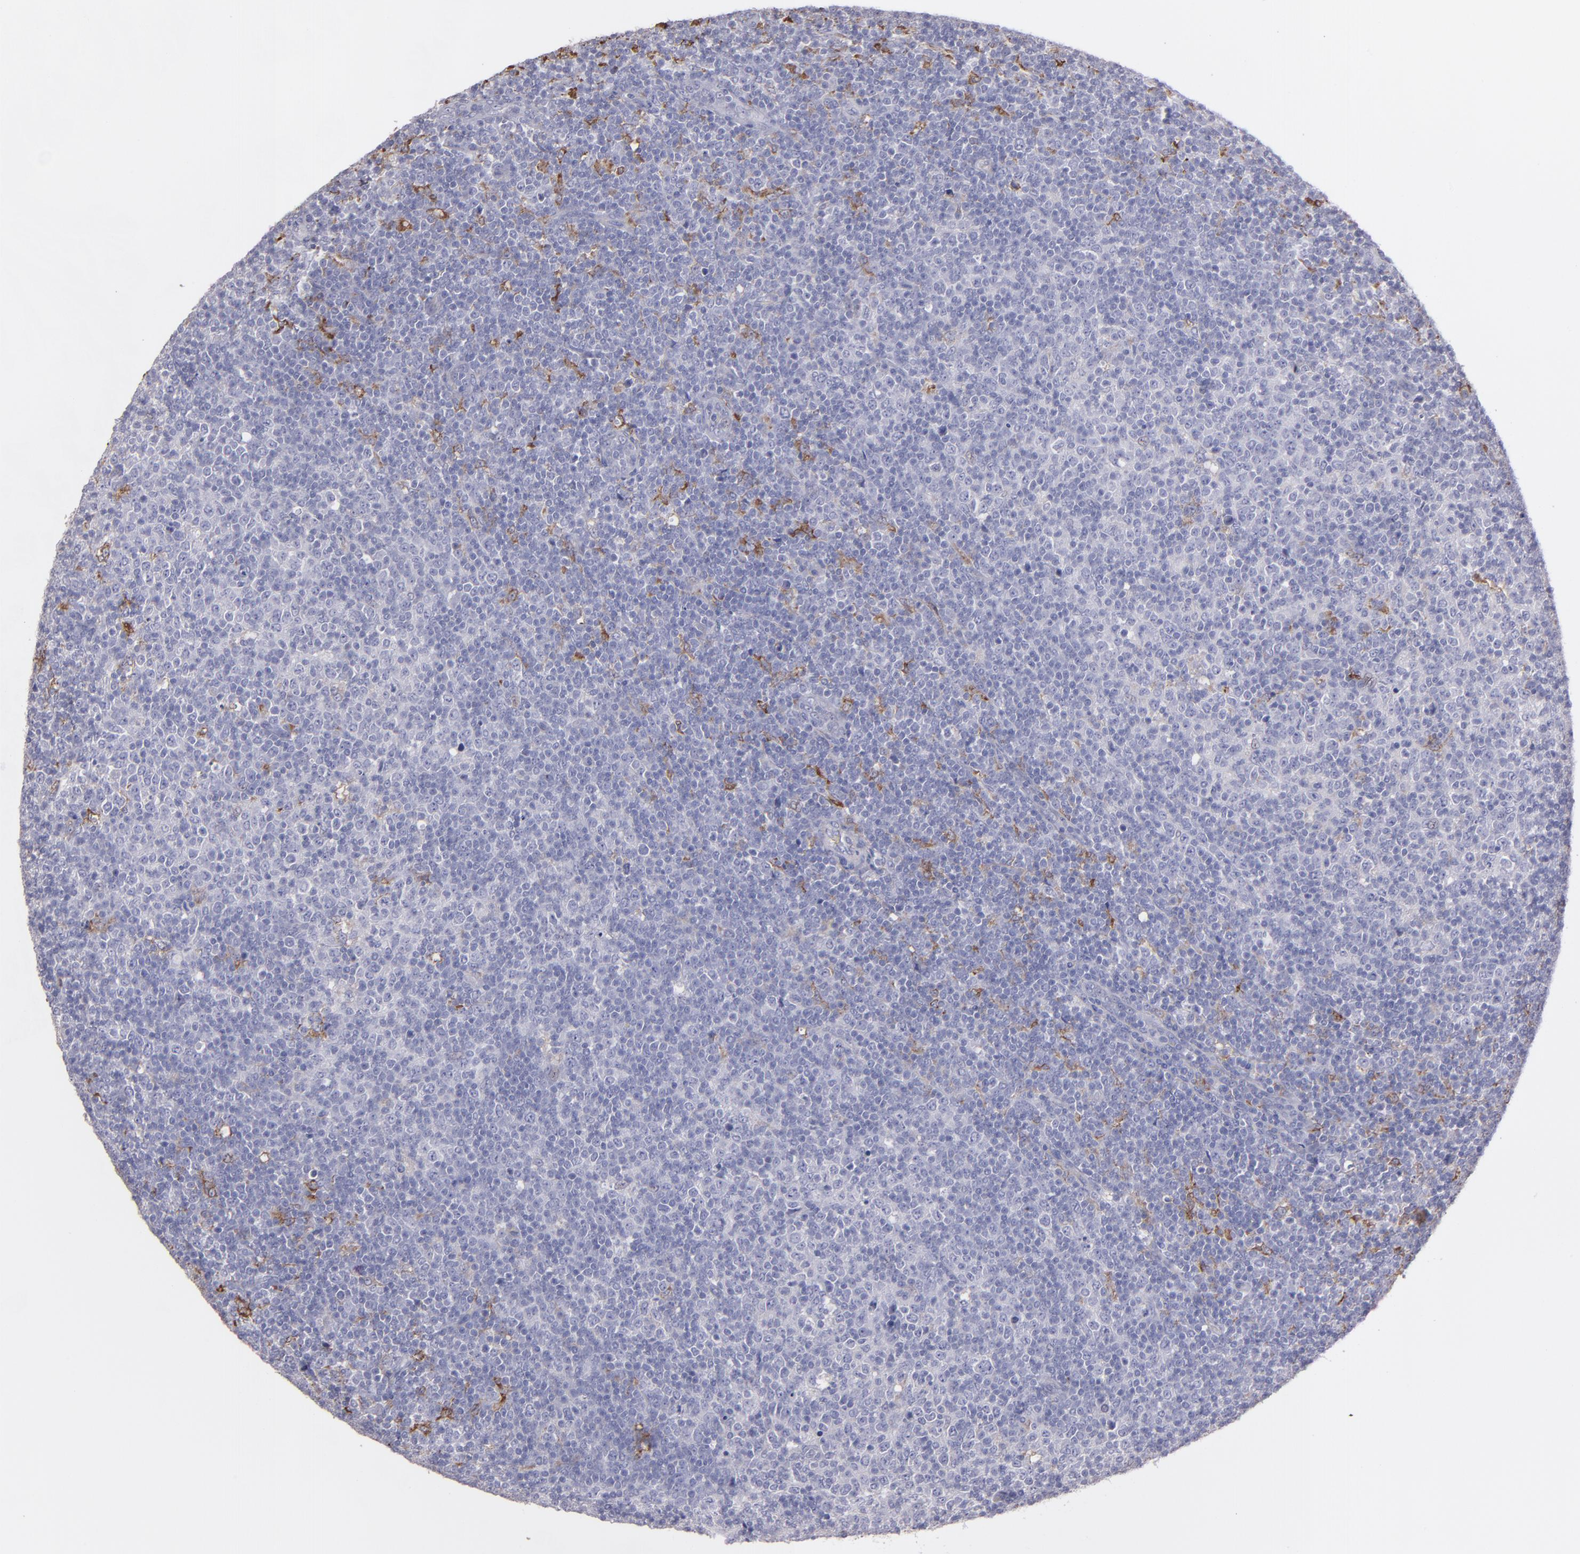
{"staining": {"intensity": "negative", "quantity": "none", "location": "none"}, "tissue": "lymphoma", "cell_type": "Tumor cells", "image_type": "cancer", "snomed": [{"axis": "morphology", "description": "Malignant lymphoma, non-Hodgkin's type, Low grade"}, {"axis": "topography", "description": "Lymph node"}], "caption": "An image of low-grade malignant lymphoma, non-Hodgkin's type stained for a protein exhibits no brown staining in tumor cells.", "gene": "C1QA", "patient": {"sex": "male", "age": 70}}